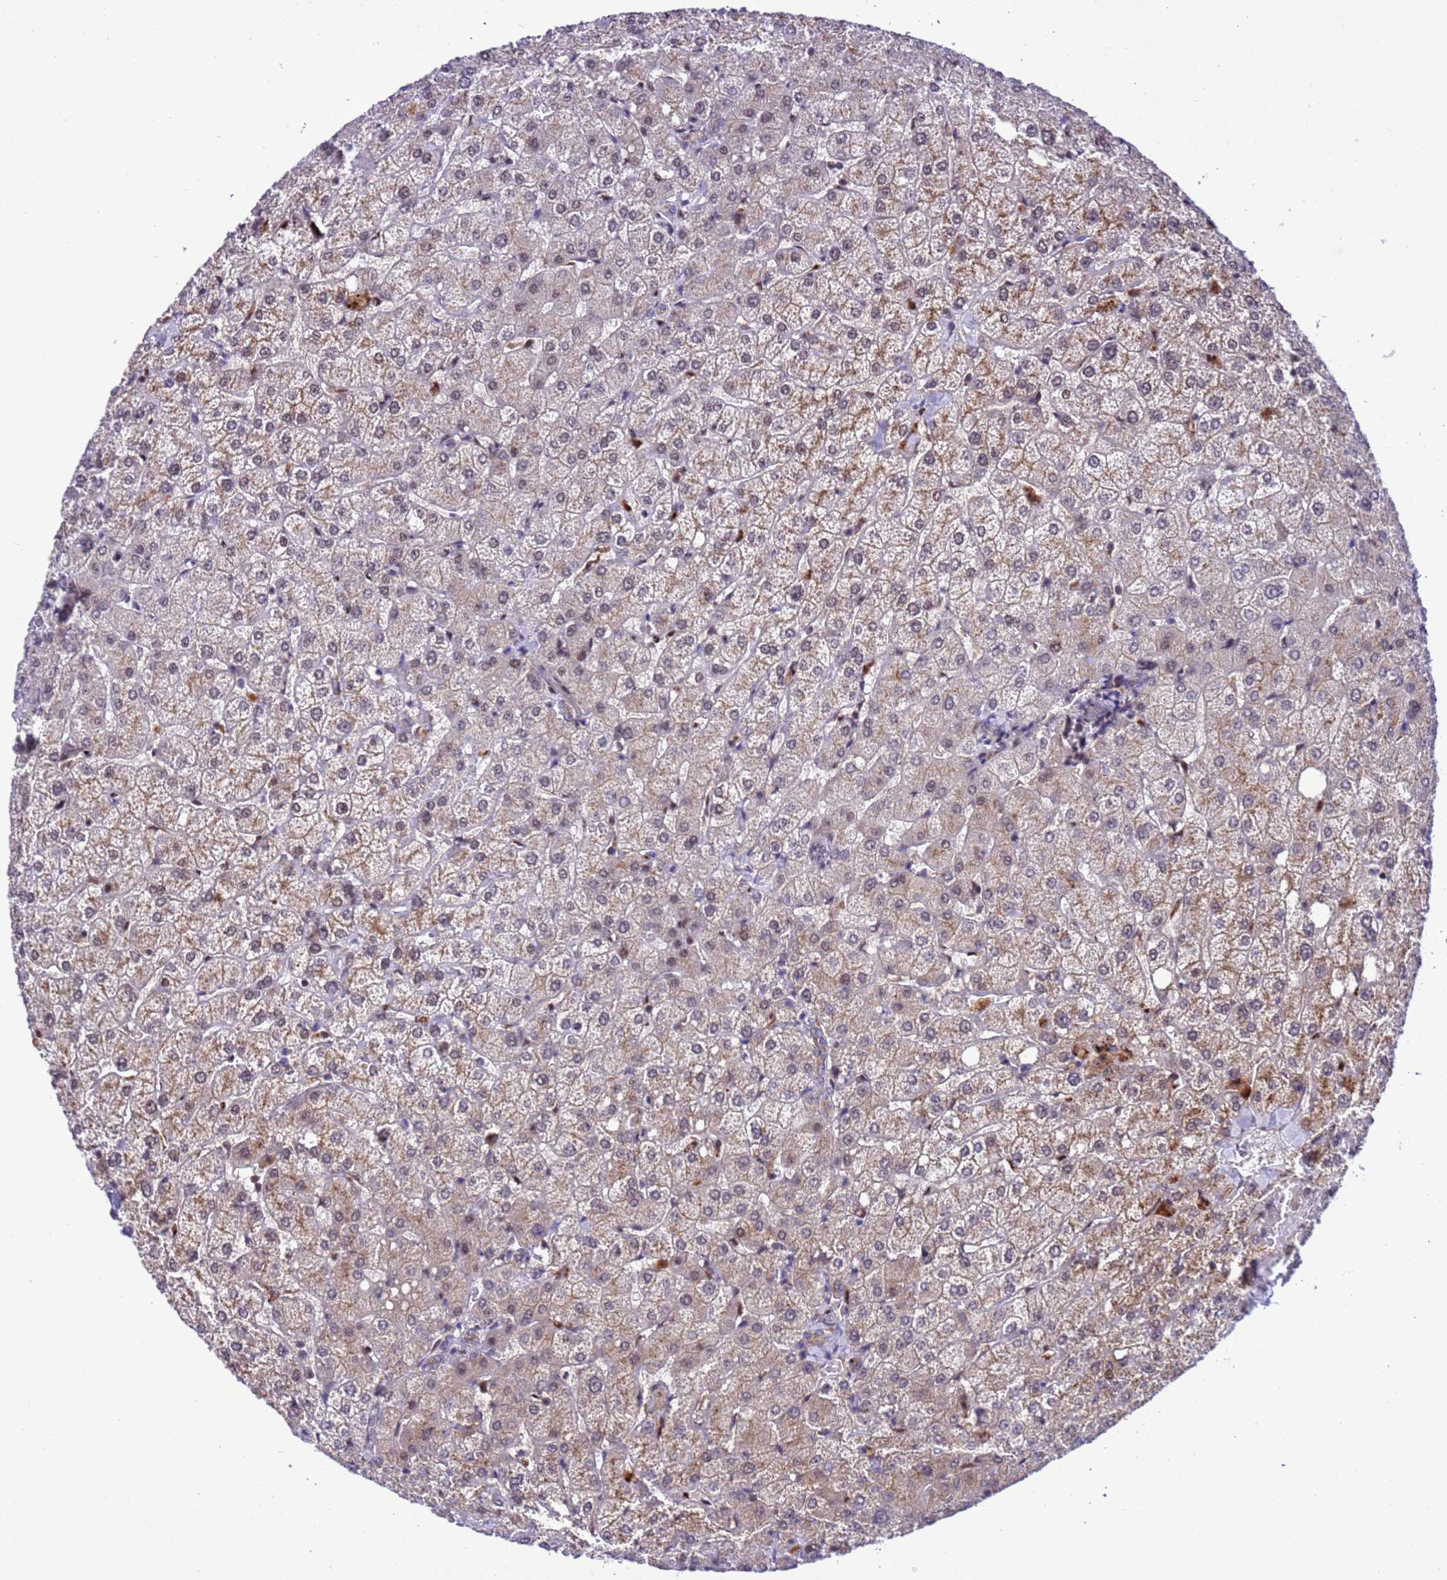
{"staining": {"intensity": "negative", "quantity": "none", "location": "none"}, "tissue": "liver", "cell_type": "Cholangiocytes", "image_type": "normal", "snomed": [{"axis": "morphology", "description": "Normal tissue, NOS"}, {"axis": "topography", "description": "Liver"}], "caption": "Immunohistochemistry of normal liver demonstrates no staining in cholangiocytes.", "gene": "RASD1", "patient": {"sex": "female", "age": 54}}